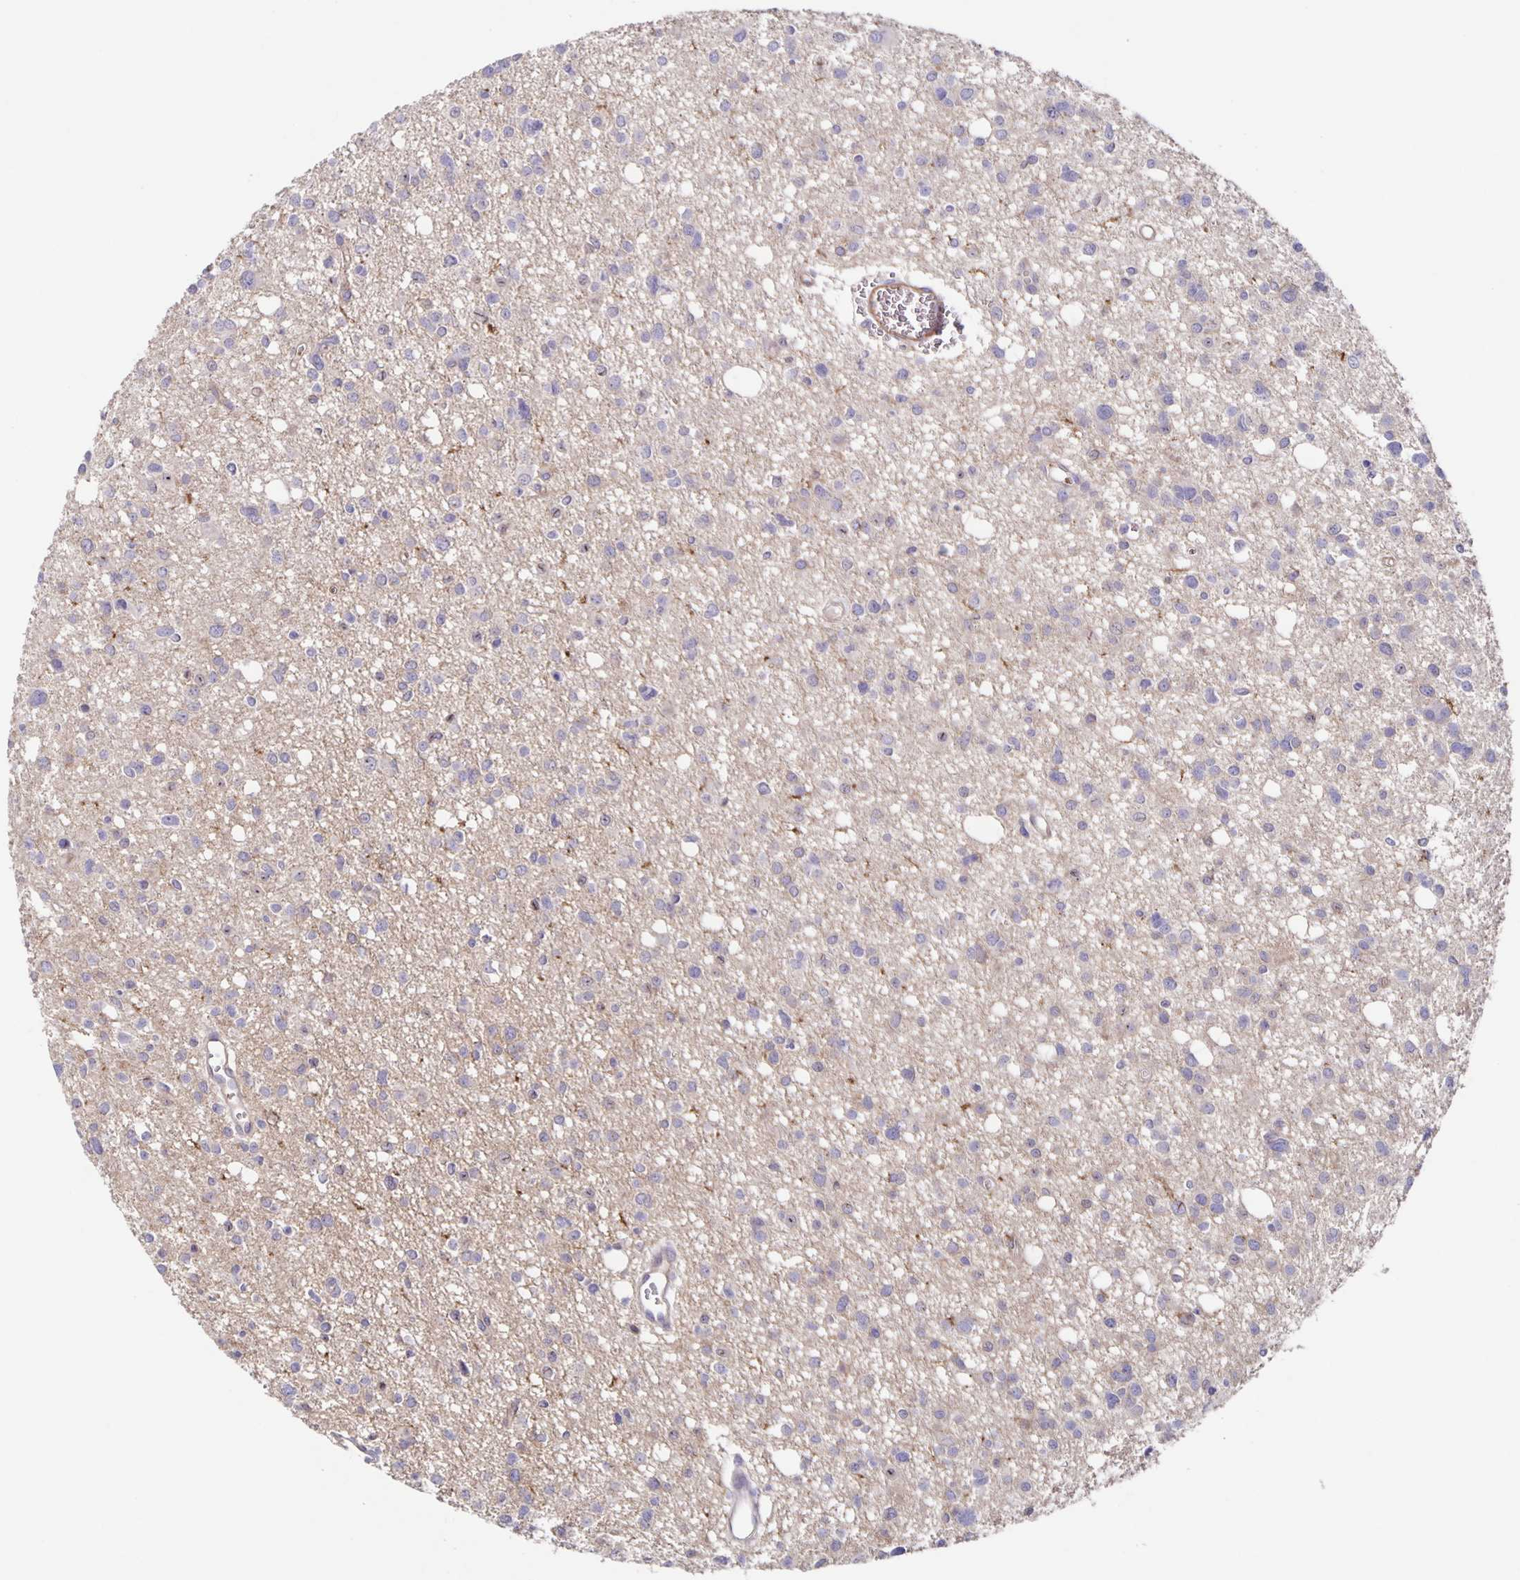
{"staining": {"intensity": "negative", "quantity": "none", "location": "none"}, "tissue": "glioma", "cell_type": "Tumor cells", "image_type": "cancer", "snomed": [{"axis": "morphology", "description": "Glioma, malignant, High grade"}, {"axis": "topography", "description": "Brain"}], "caption": "Human glioma stained for a protein using immunohistochemistry displays no positivity in tumor cells.", "gene": "ITGA2", "patient": {"sex": "male", "age": 23}}